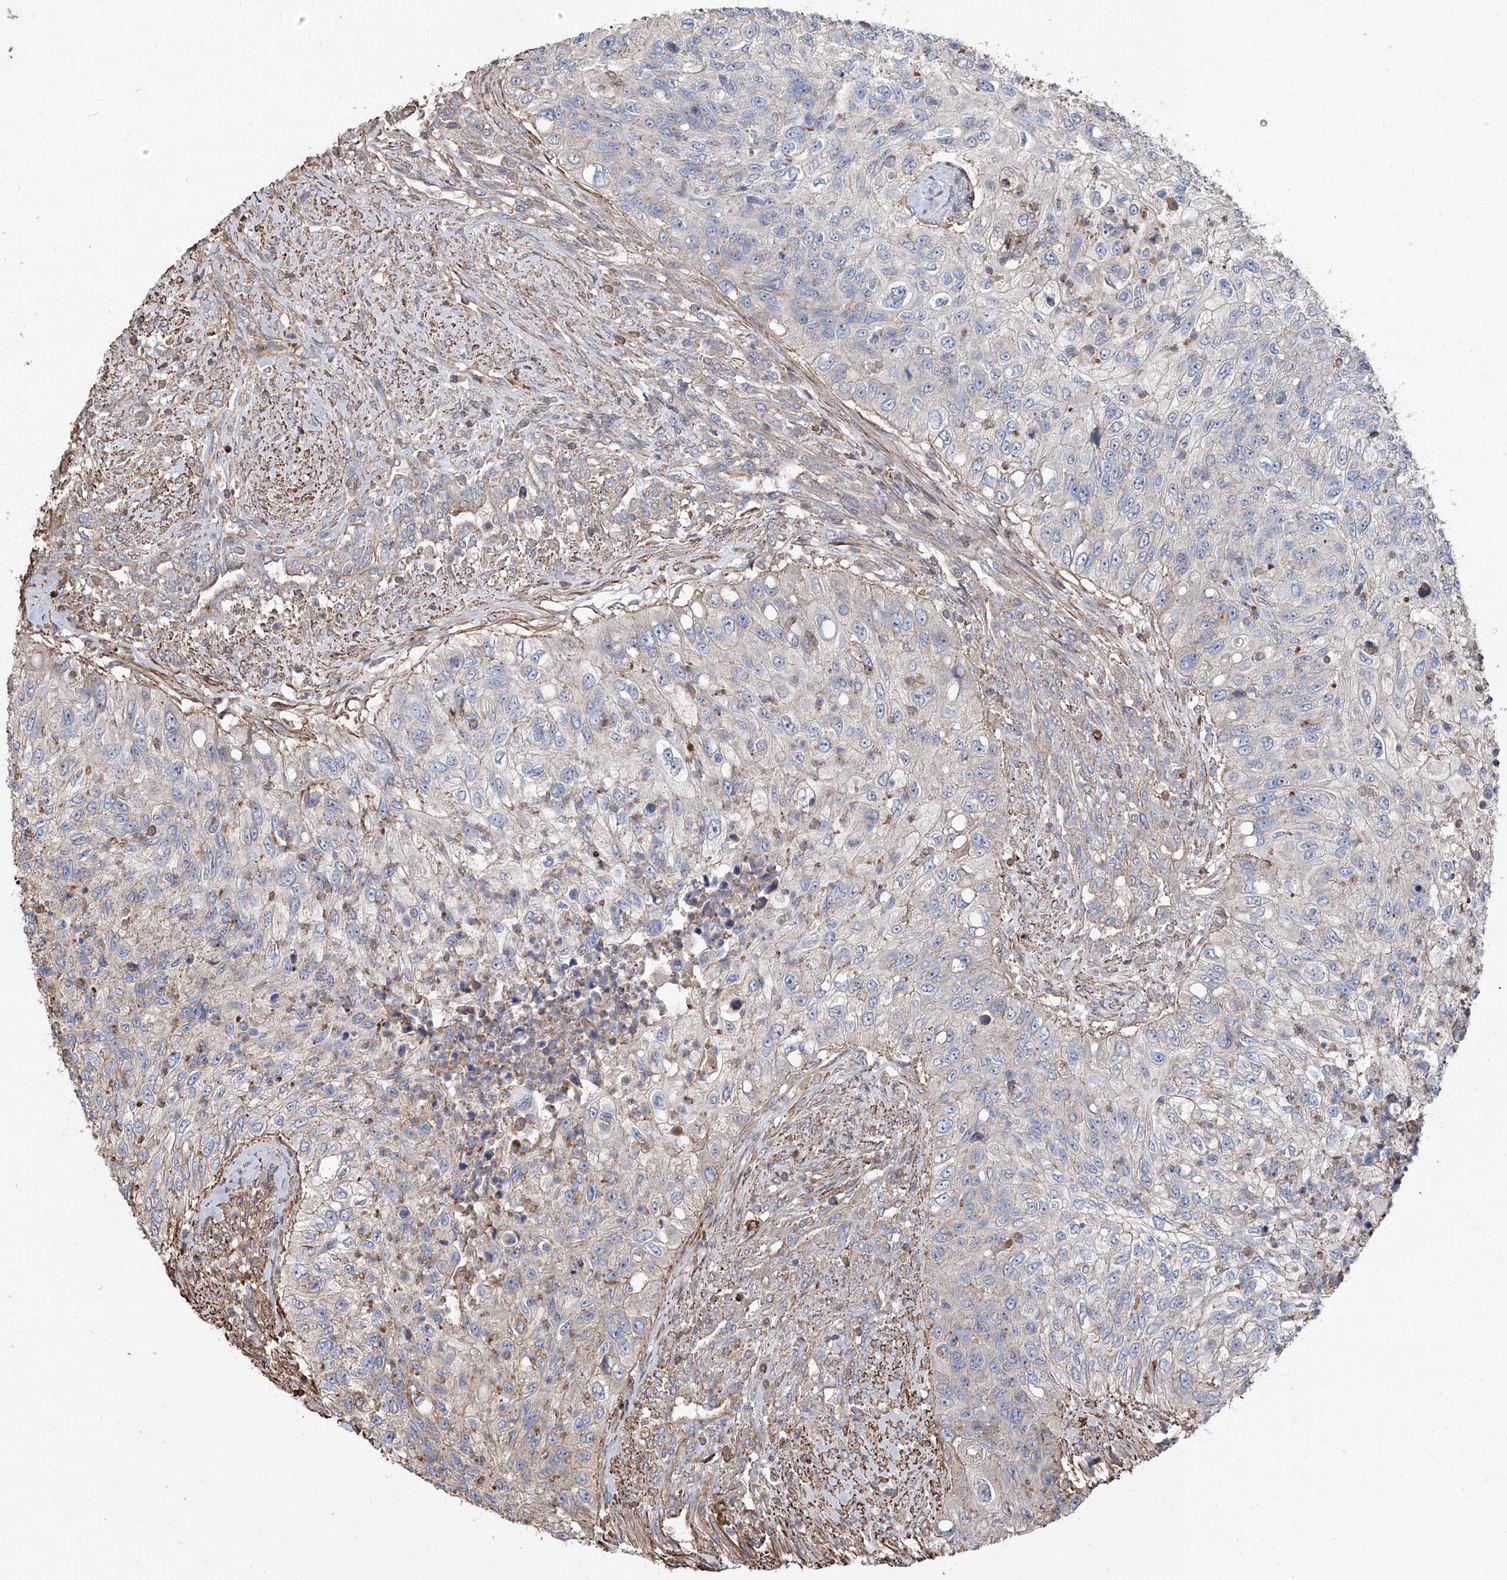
{"staining": {"intensity": "negative", "quantity": "none", "location": "none"}, "tissue": "urothelial cancer", "cell_type": "Tumor cells", "image_type": "cancer", "snomed": [{"axis": "morphology", "description": "Urothelial carcinoma, High grade"}, {"axis": "topography", "description": "Urinary bladder"}], "caption": "High magnification brightfield microscopy of urothelial cancer stained with DAB (brown) and counterstained with hematoxylin (blue): tumor cells show no significant positivity. The staining is performed using DAB (3,3'-diaminobenzidine) brown chromogen with nuclei counter-stained in using hematoxylin.", "gene": "PIEZO2", "patient": {"sex": "female", "age": 60}}